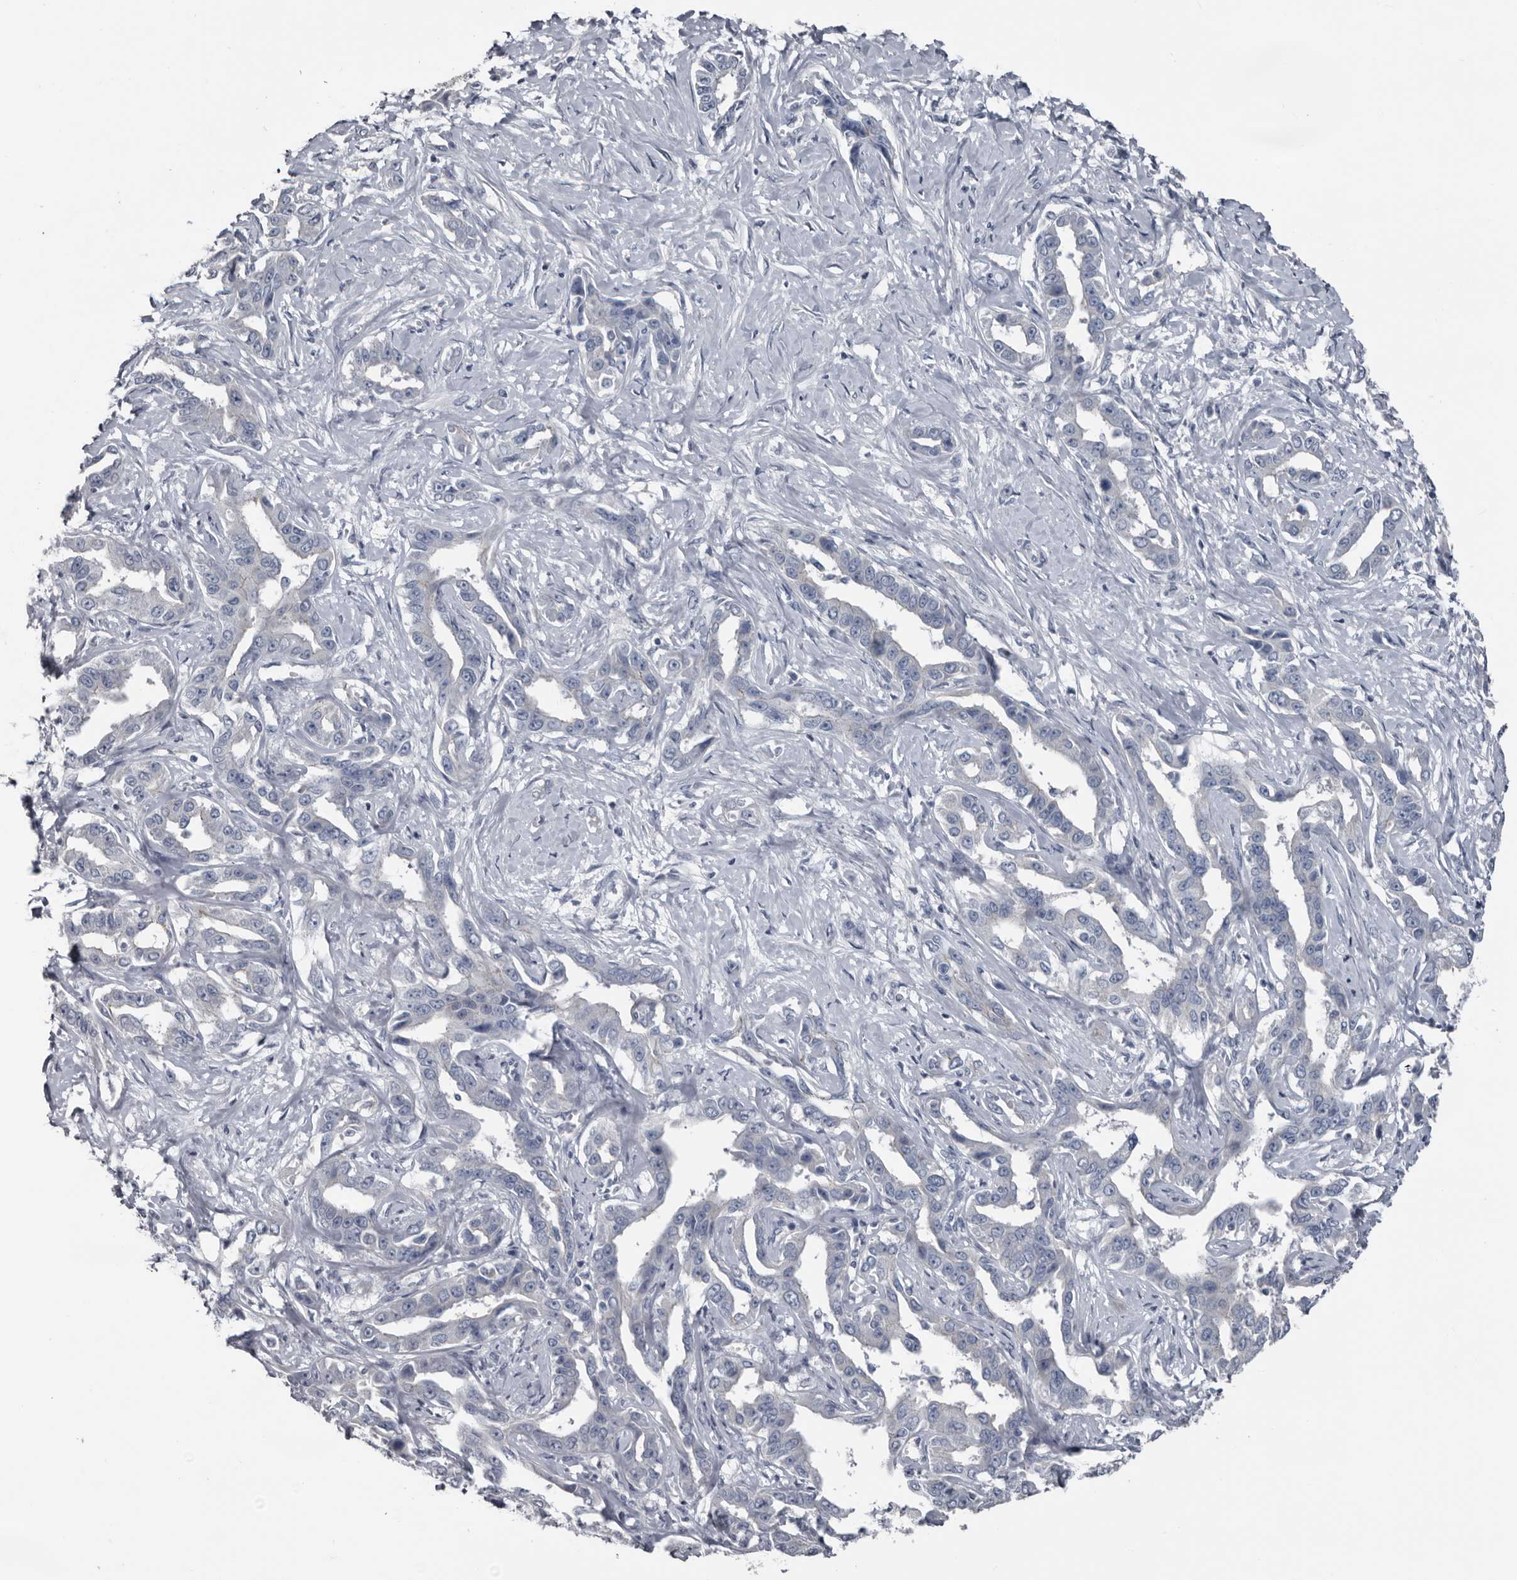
{"staining": {"intensity": "negative", "quantity": "none", "location": "none"}, "tissue": "liver cancer", "cell_type": "Tumor cells", "image_type": "cancer", "snomed": [{"axis": "morphology", "description": "Cholangiocarcinoma"}, {"axis": "topography", "description": "Liver"}], "caption": "High power microscopy micrograph of an IHC micrograph of cholangiocarcinoma (liver), revealing no significant positivity in tumor cells.", "gene": "FABP7", "patient": {"sex": "male", "age": 59}}